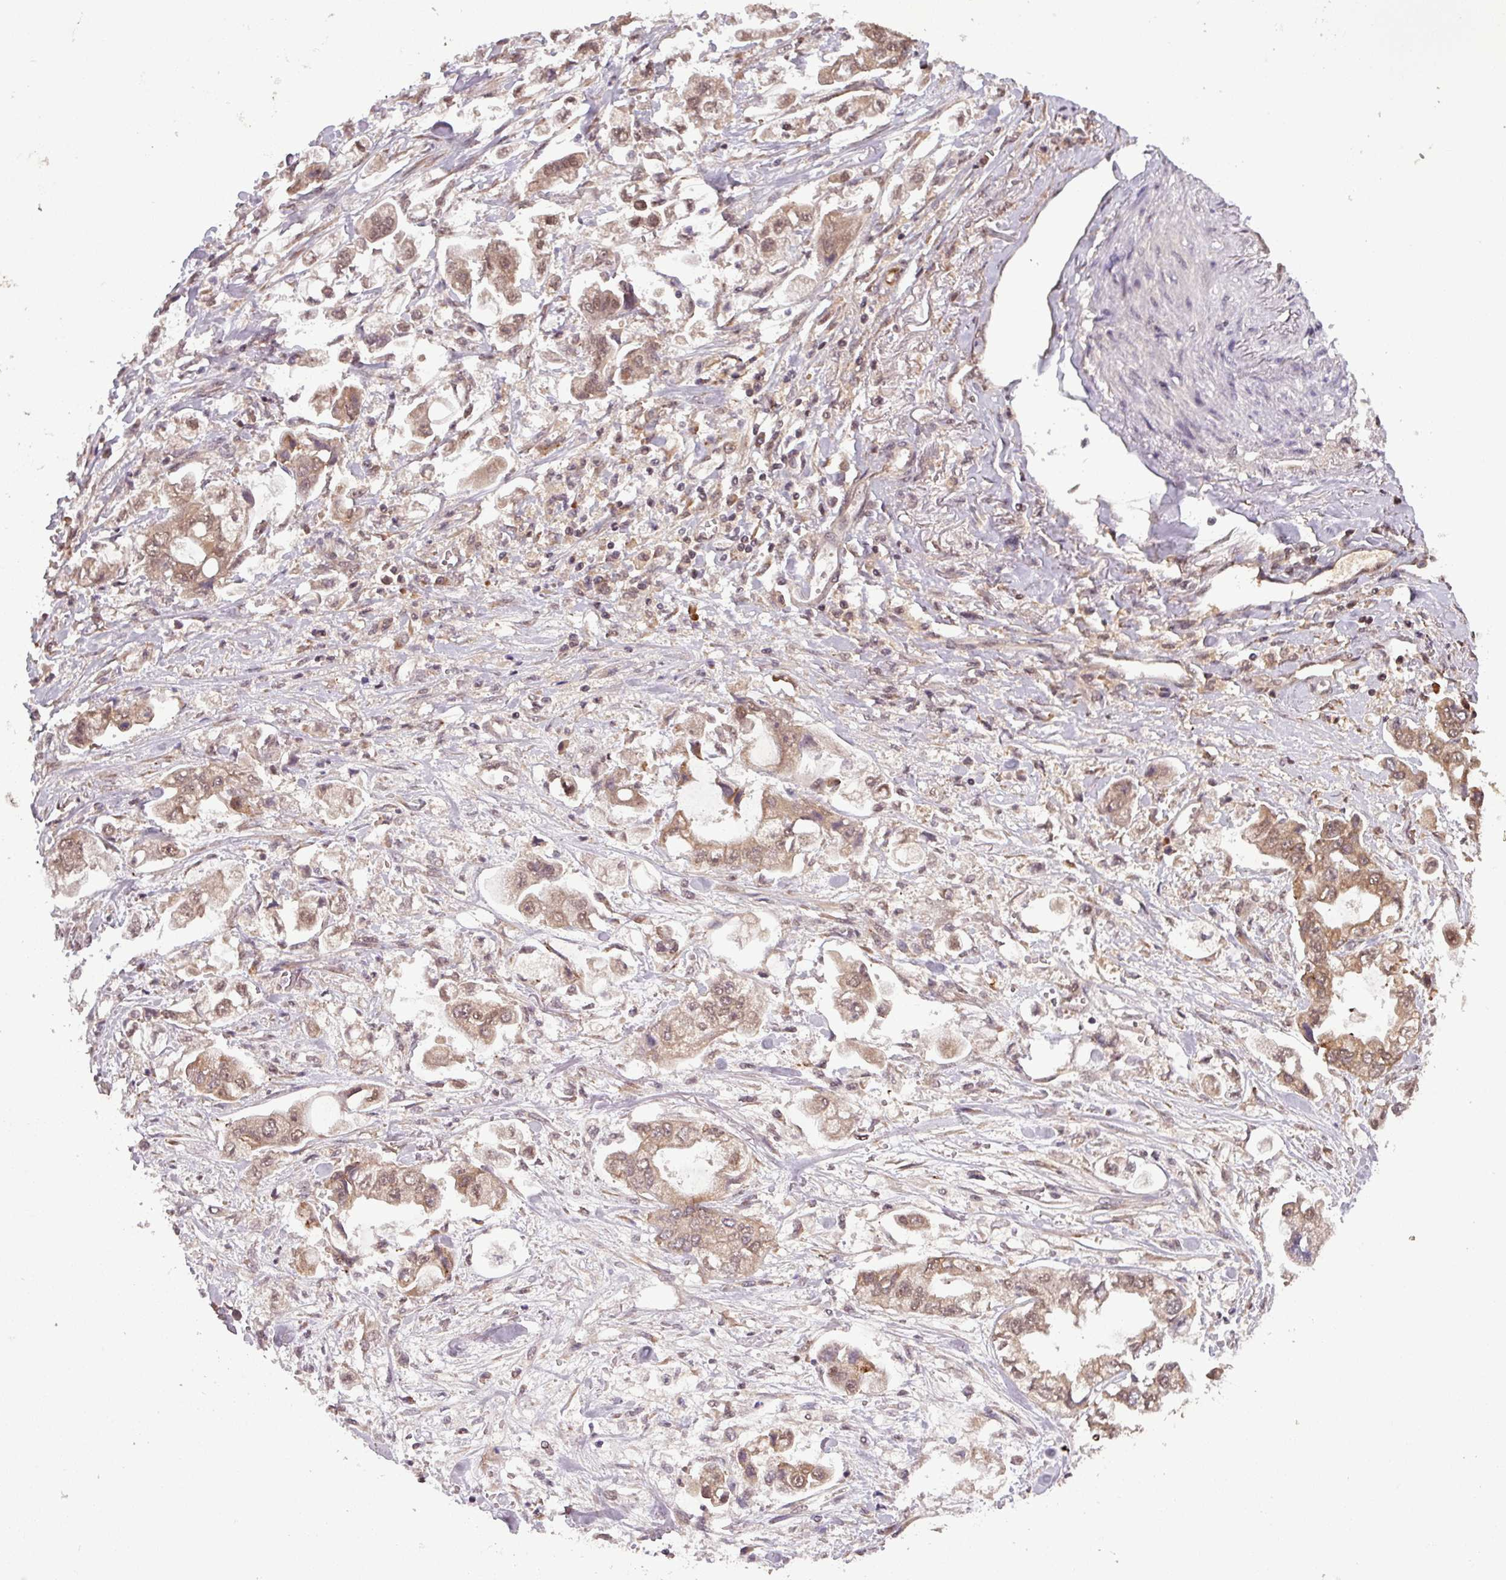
{"staining": {"intensity": "weak", "quantity": ">75%", "location": "cytoplasmic/membranous,nuclear"}, "tissue": "stomach cancer", "cell_type": "Tumor cells", "image_type": "cancer", "snomed": [{"axis": "morphology", "description": "Adenocarcinoma, NOS"}, {"axis": "topography", "description": "Stomach"}], "caption": "Immunohistochemical staining of human stomach cancer demonstrates weak cytoplasmic/membranous and nuclear protein expression in approximately >75% of tumor cells. (IHC, brightfield microscopy, high magnification).", "gene": "NOB1", "patient": {"sex": "male", "age": 62}}